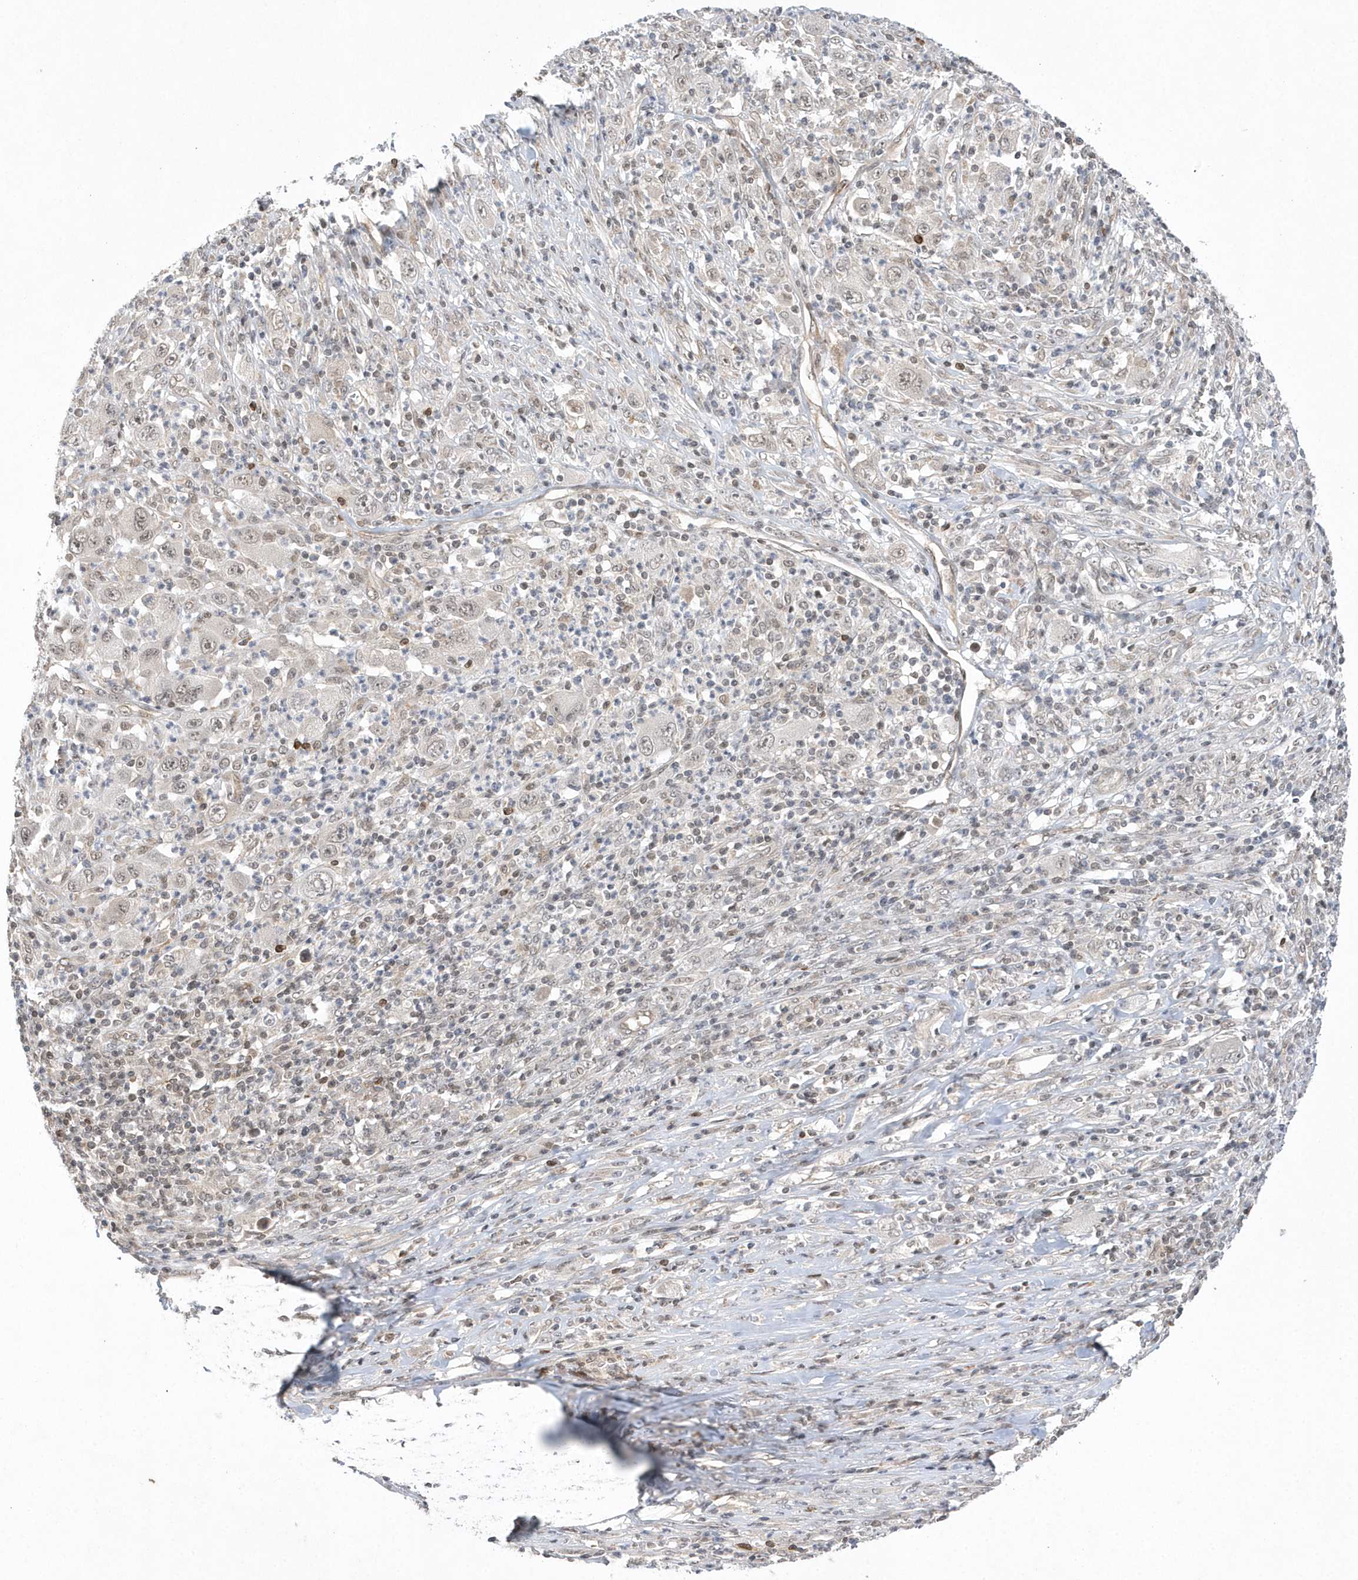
{"staining": {"intensity": "weak", "quantity": "25%-75%", "location": "nuclear"}, "tissue": "melanoma", "cell_type": "Tumor cells", "image_type": "cancer", "snomed": [{"axis": "morphology", "description": "Malignant melanoma, Metastatic site"}, {"axis": "topography", "description": "Skin"}], "caption": "Protein expression analysis of human malignant melanoma (metastatic site) reveals weak nuclear positivity in about 25%-75% of tumor cells. (DAB (3,3'-diaminobenzidine) IHC with brightfield microscopy, high magnification).", "gene": "TMEM132B", "patient": {"sex": "female", "age": 56}}